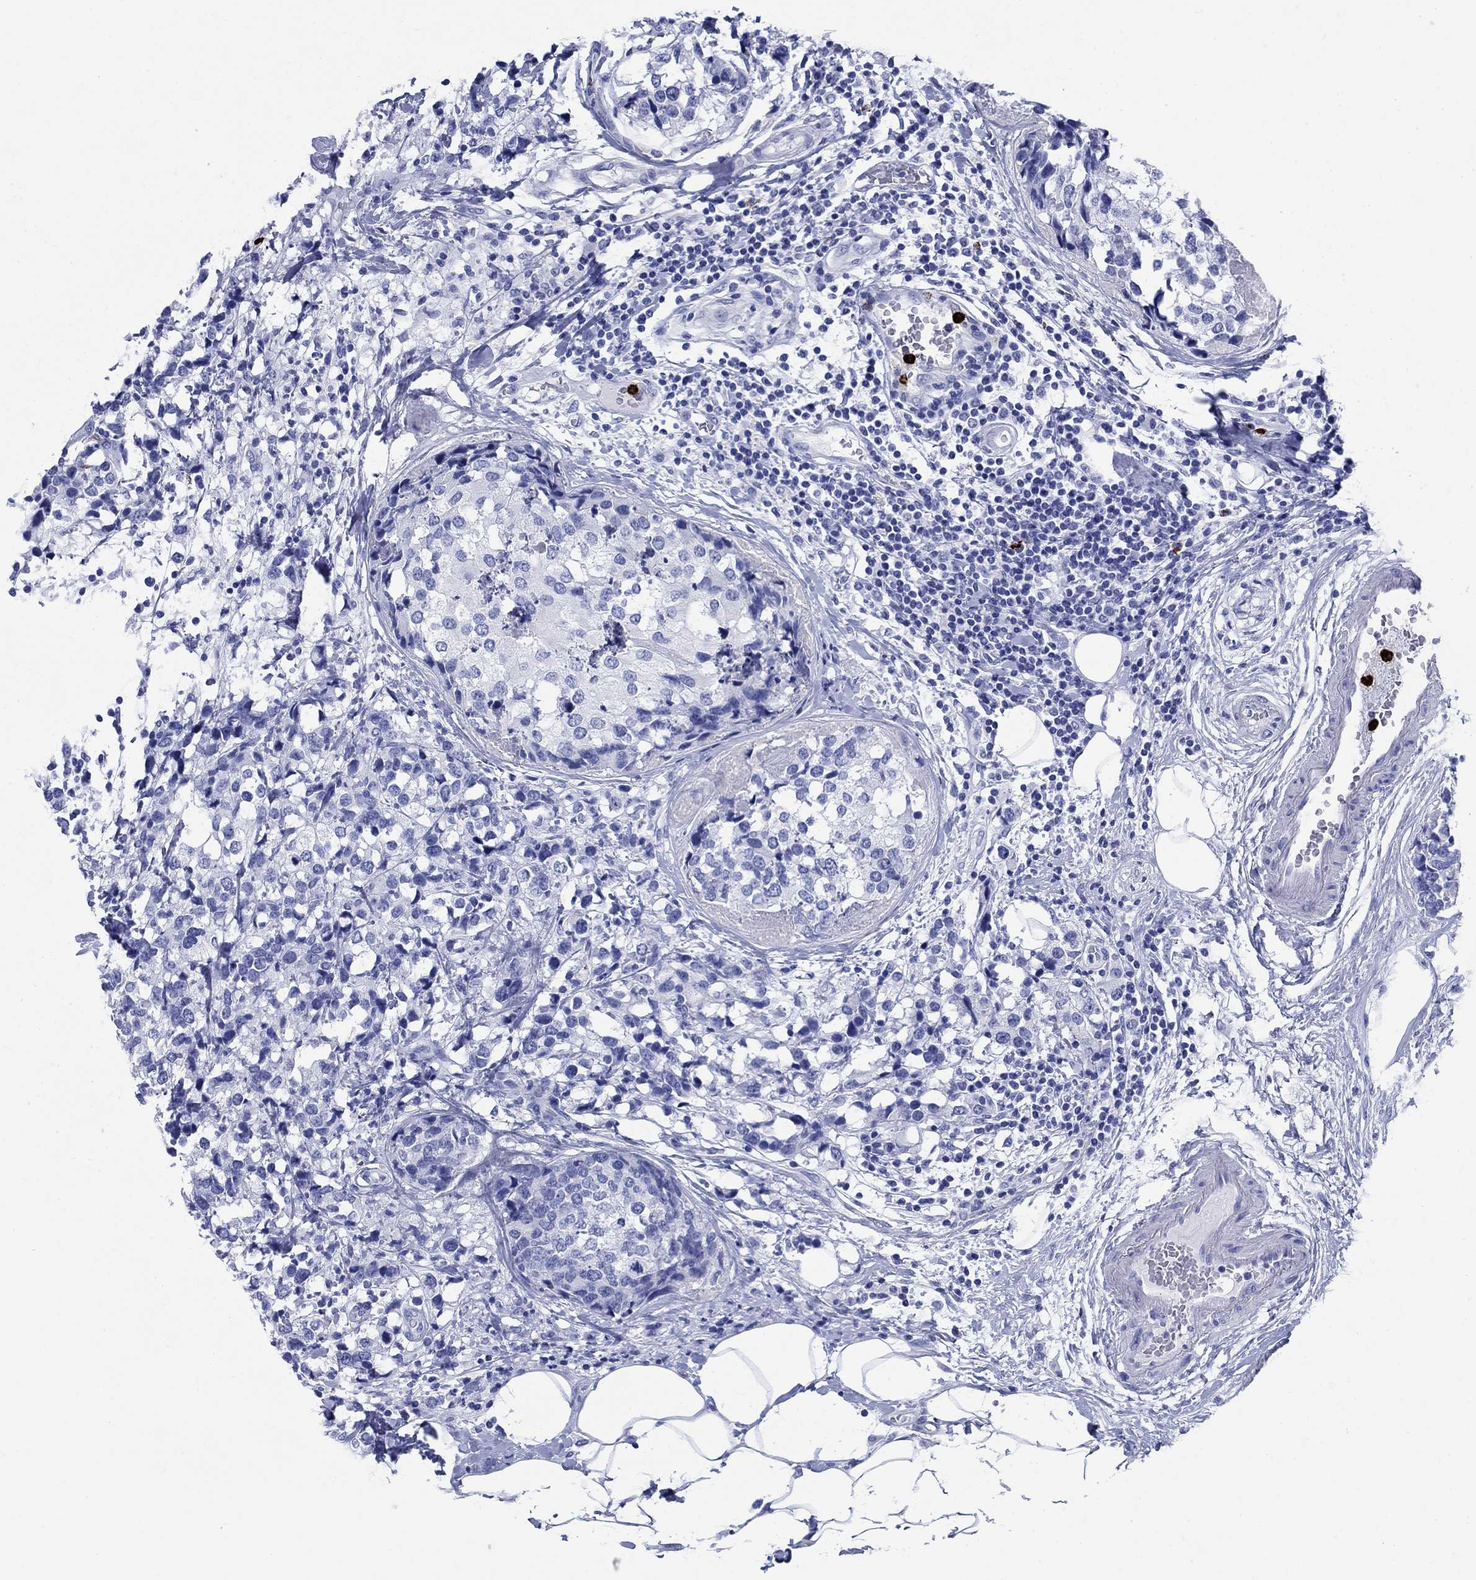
{"staining": {"intensity": "negative", "quantity": "none", "location": "none"}, "tissue": "breast cancer", "cell_type": "Tumor cells", "image_type": "cancer", "snomed": [{"axis": "morphology", "description": "Lobular carcinoma"}, {"axis": "topography", "description": "Breast"}], "caption": "Tumor cells are negative for protein expression in human breast cancer (lobular carcinoma).", "gene": "AZU1", "patient": {"sex": "female", "age": 59}}